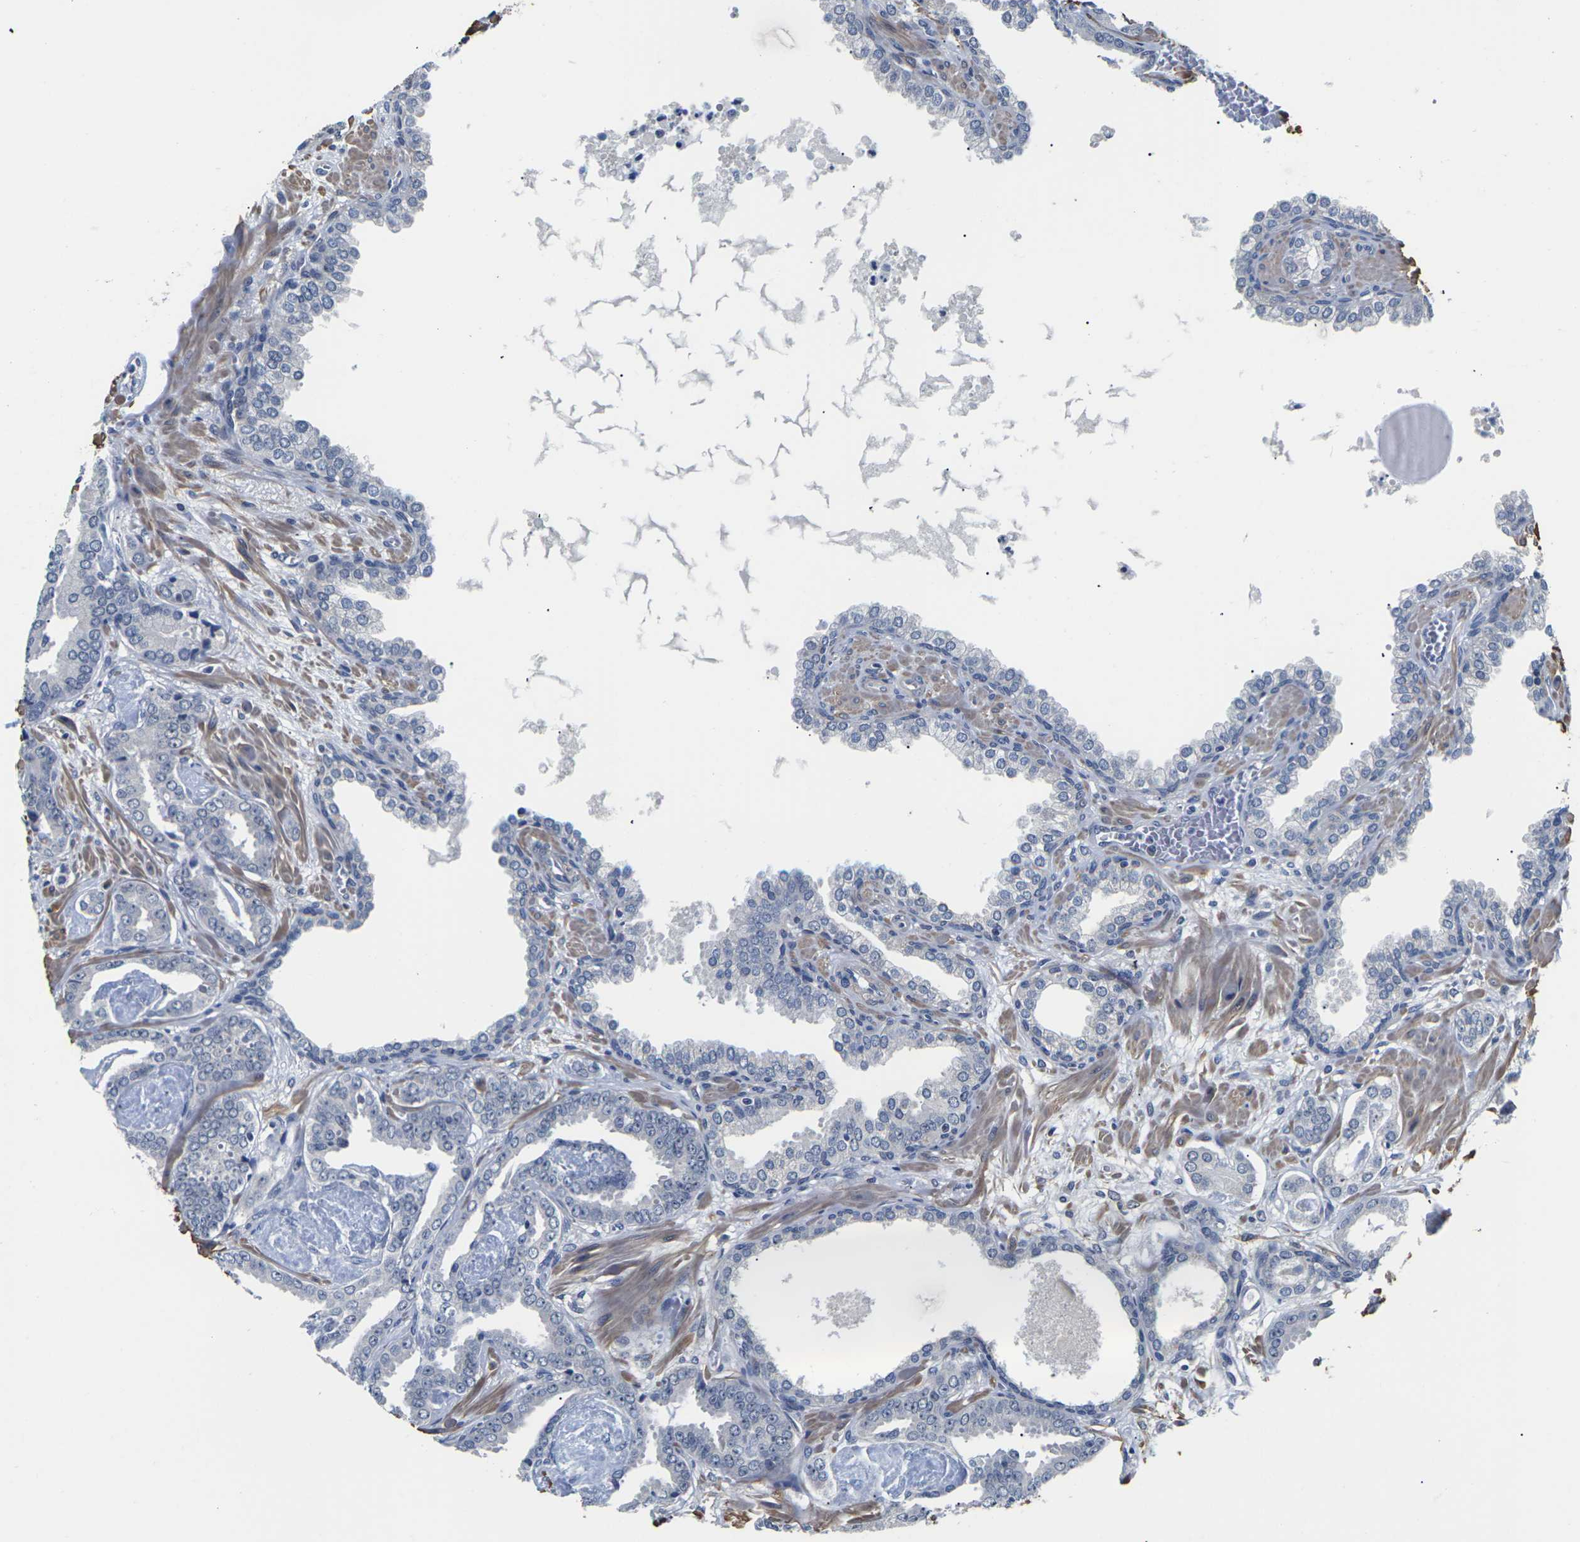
{"staining": {"intensity": "negative", "quantity": "none", "location": "none"}, "tissue": "prostate cancer", "cell_type": "Tumor cells", "image_type": "cancer", "snomed": [{"axis": "morphology", "description": "Adenocarcinoma, Low grade"}, {"axis": "topography", "description": "Prostate"}], "caption": "Prostate cancer was stained to show a protein in brown. There is no significant positivity in tumor cells. Brightfield microscopy of immunohistochemistry stained with DAB (brown) and hematoxylin (blue), captured at high magnification.", "gene": "ST6GAL2", "patient": {"sex": "male", "age": 53}}